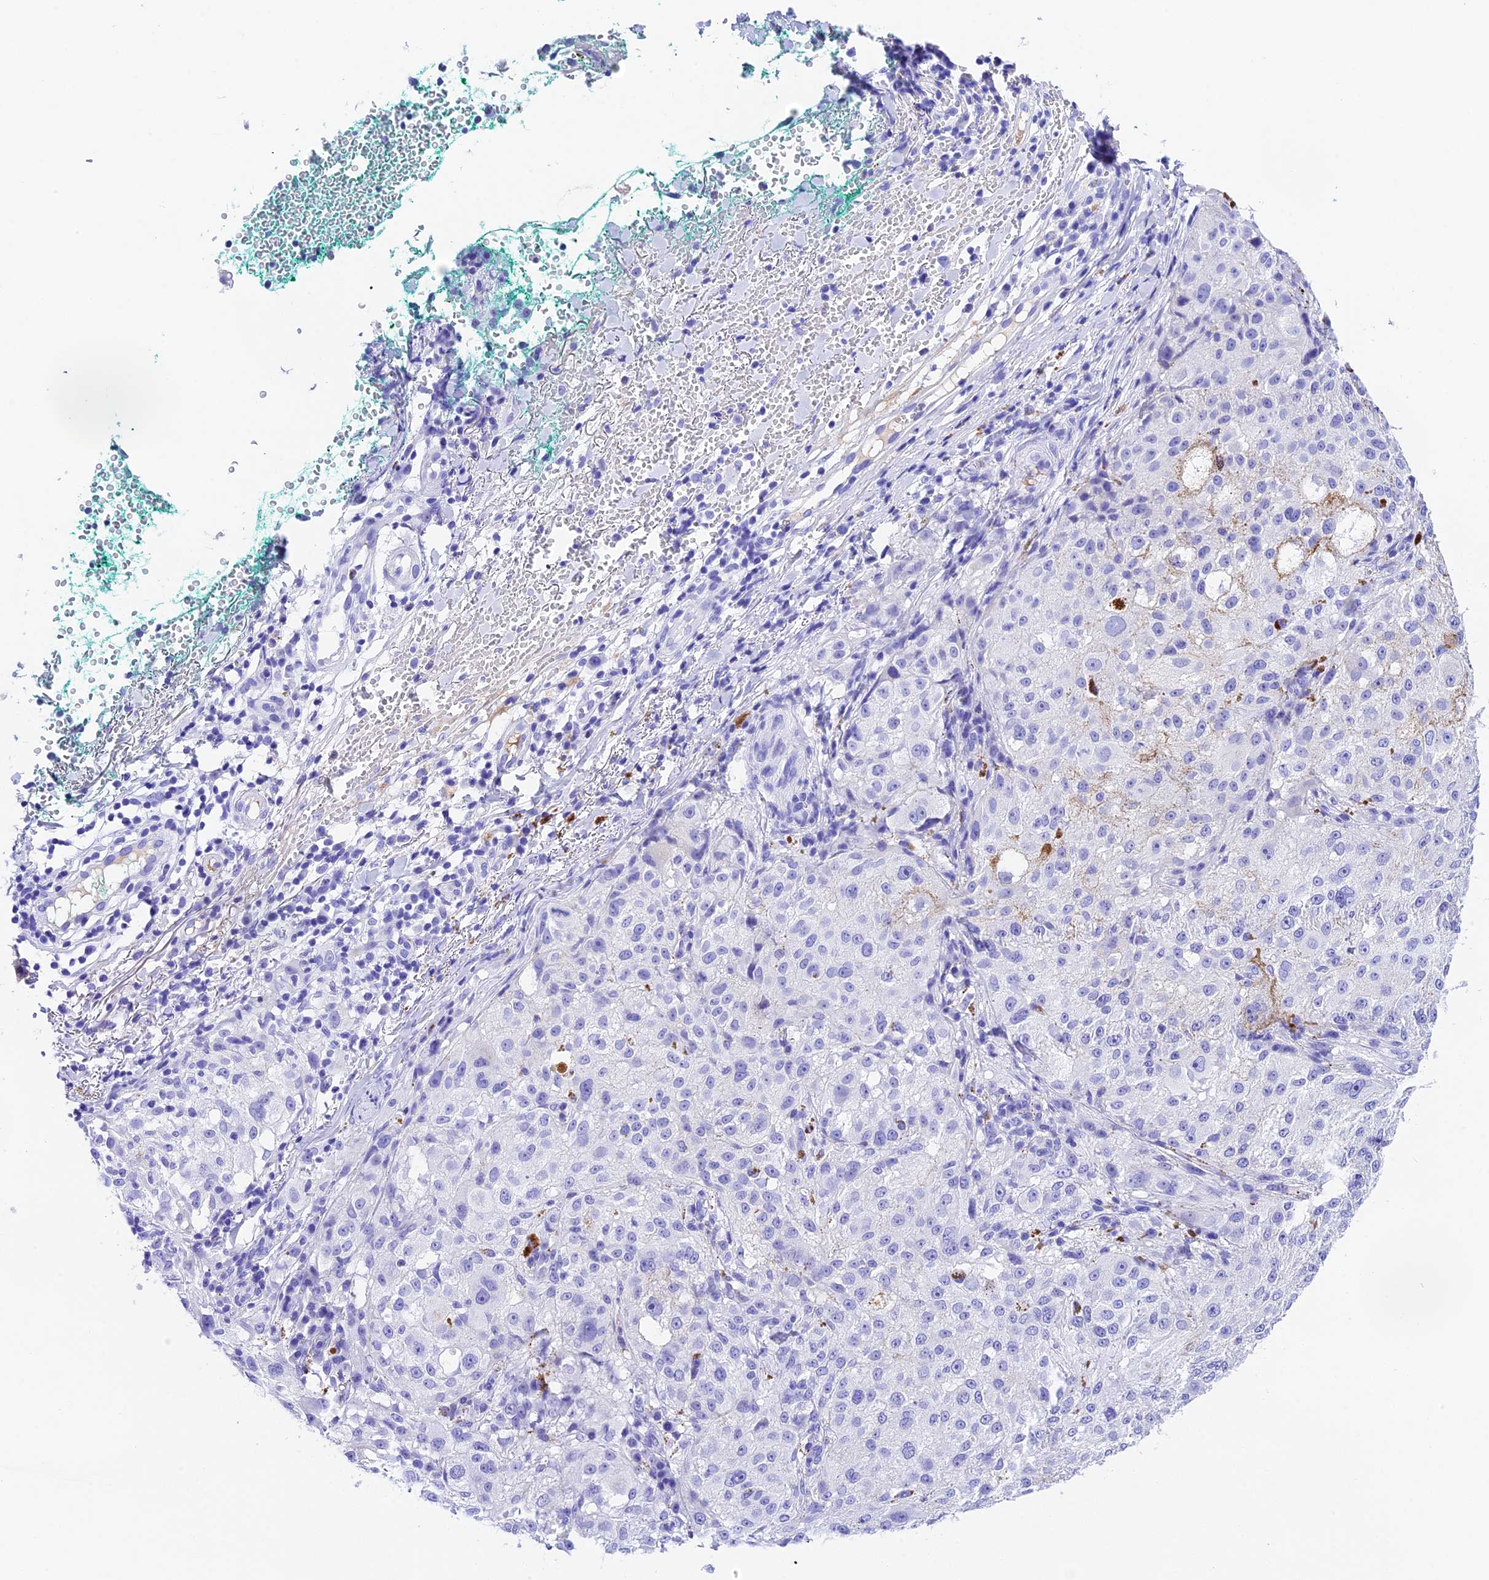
{"staining": {"intensity": "negative", "quantity": "none", "location": "none"}, "tissue": "melanoma", "cell_type": "Tumor cells", "image_type": "cancer", "snomed": [{"axis": "morphology", "description": "Necrosis, NOS"}, {"axis": "morphology", "description": "Malignant melanoma, NOS"}, {"axis": "topography", "description": "Skin"}], "caption": "This is a histopathology image of IHC staining of malignant melanoma, which shows no expression in tumor cells. (Brightfield microscopy of DAB (3,3'-diaminobenzidine) immunohistochemistry (IHC) at high magnification).", "gene": "PSG11", "patient": {"sex": "female", "age": 87}}